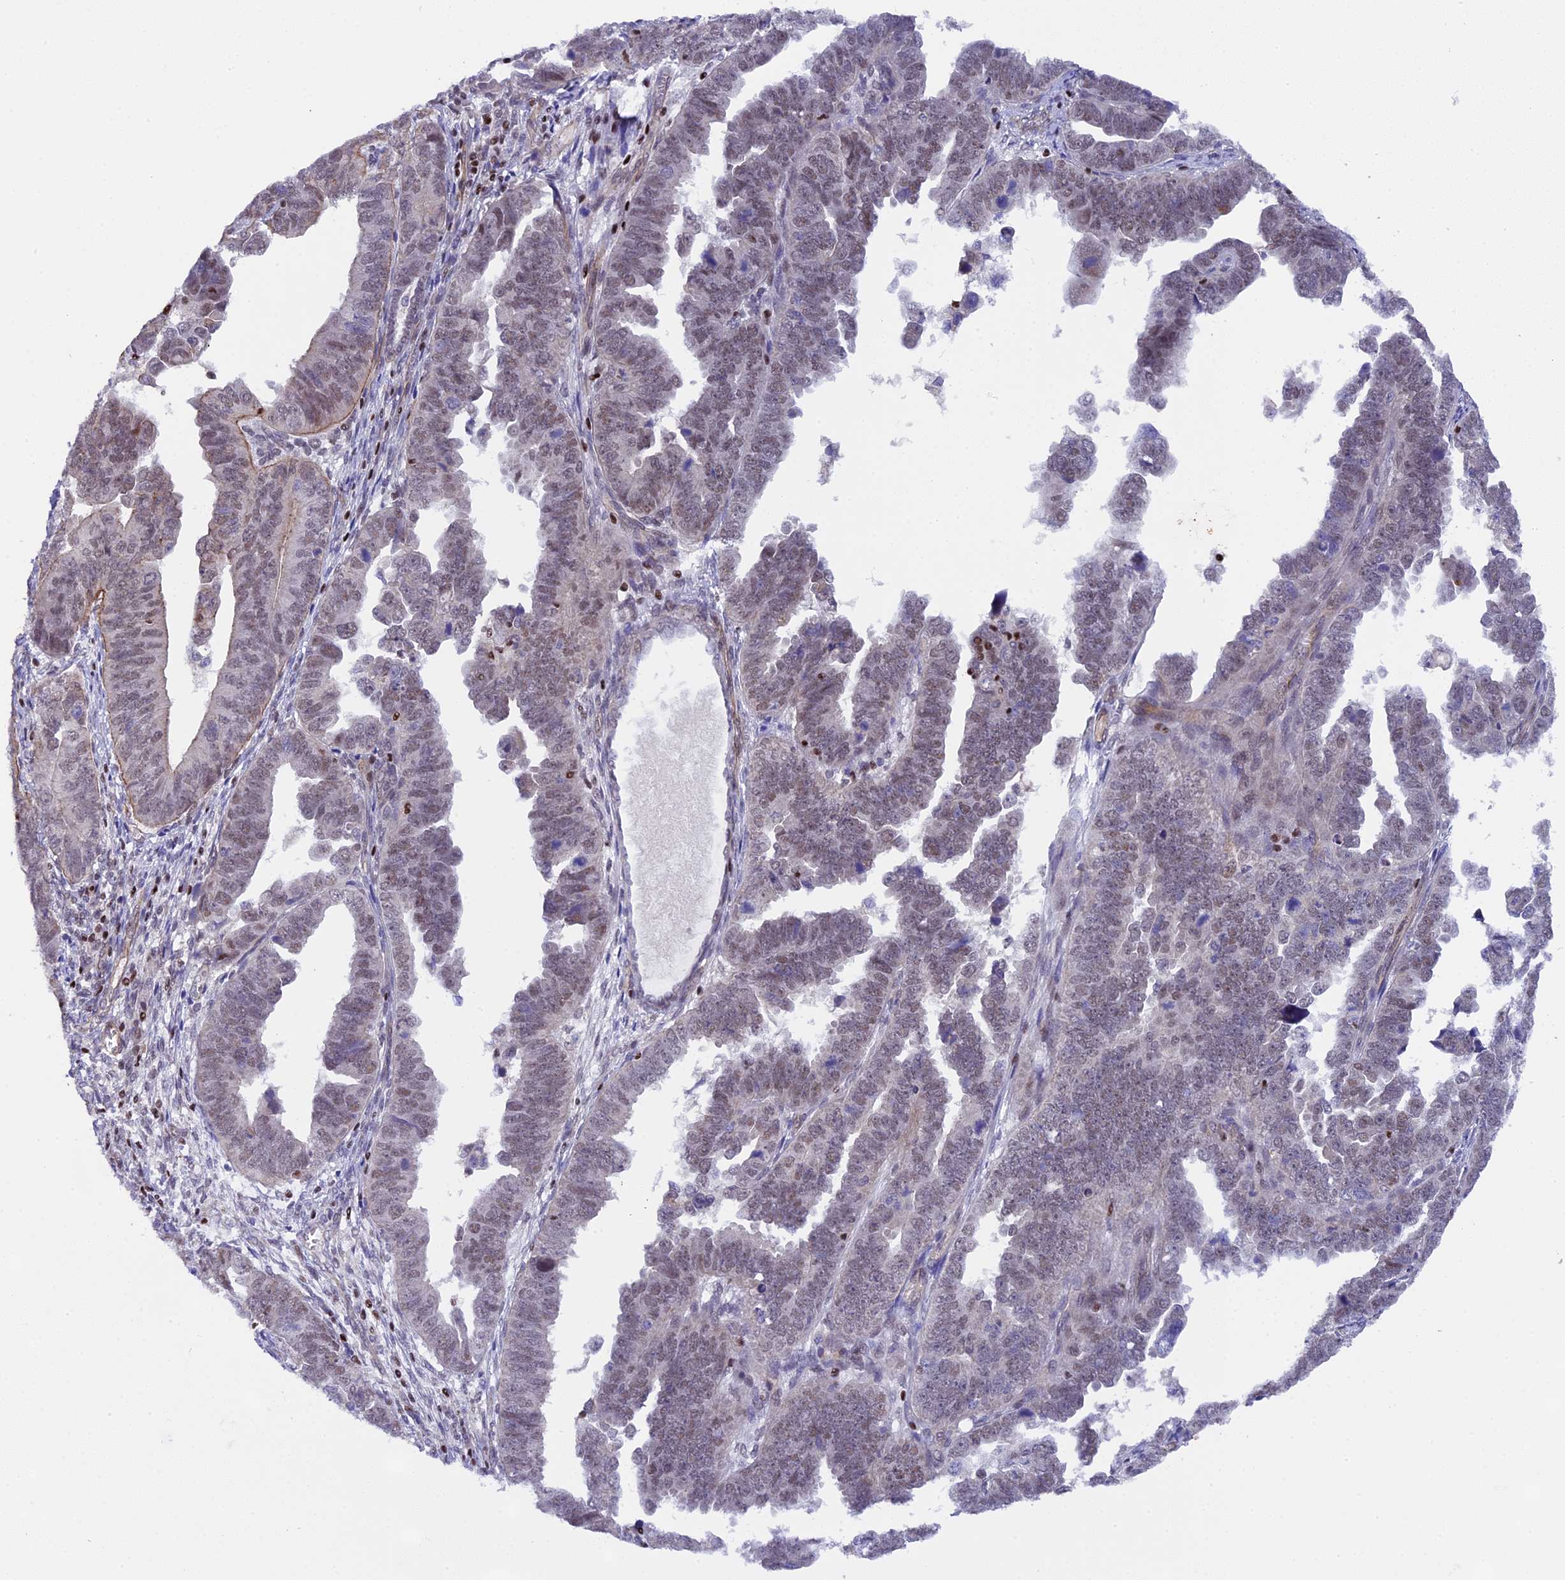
{"staining": {"intensity": "weak", "quantity": "25%-75%", "location": "nuclear"}, "tissue": "endometrial cancer", "cell_type": "Tumor cells", "image_type": "cancer", "snomed": [{"axis": "morphology", "description": "Adenocarcinoma, NOS"}, {"axis": "topography", "description": "Endometrium"}], "caption": "A brown stain shows weak nuclear expression of a protein in human endometrial adenocarcinoma tumor cells.", "gene": "SP4", "patient": {"sex": "female", "age": 75}}